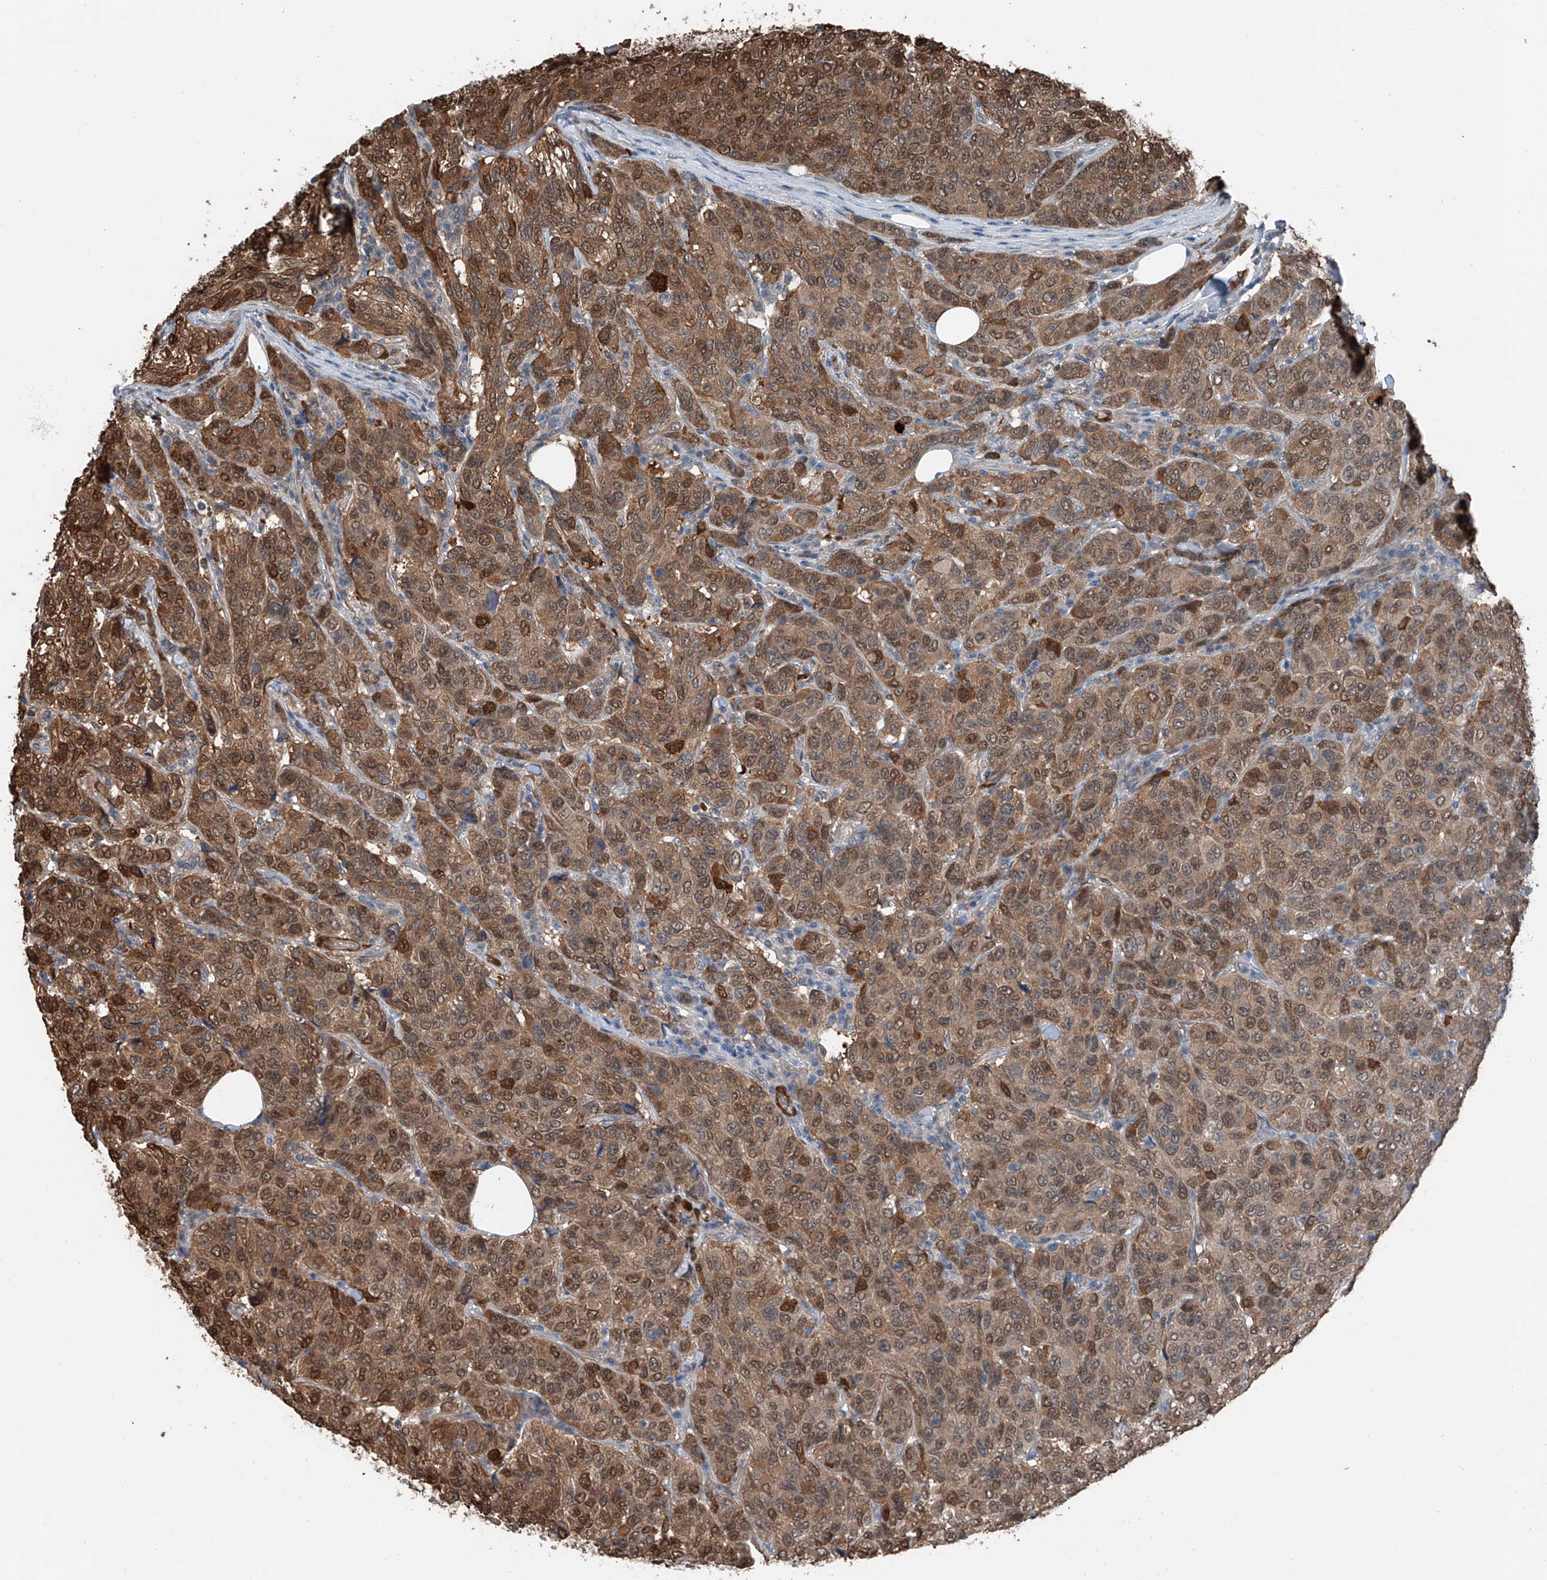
{"staining": {"intensity": "strong", "quantity": "25%-75%", "location": "cytoplasmic/membranous,nuclear"}, "tissue": "breast cancer", "cell_type": "Tumor cells", "image_type": "cancer", "snomed": [{"axis": "morphology", "description": "Duct carcinoma"}, {"axis": "topography", "description": "Breast"}], "caption": "About 25%-75% of tumor cells in breast cancer display strong cytoplasmic/membranous and nuclear protein expression as visualized by brown immunohistochemical staining.", "gene": "HSPA6", "patient": {"sex": "female", "age": 55}}